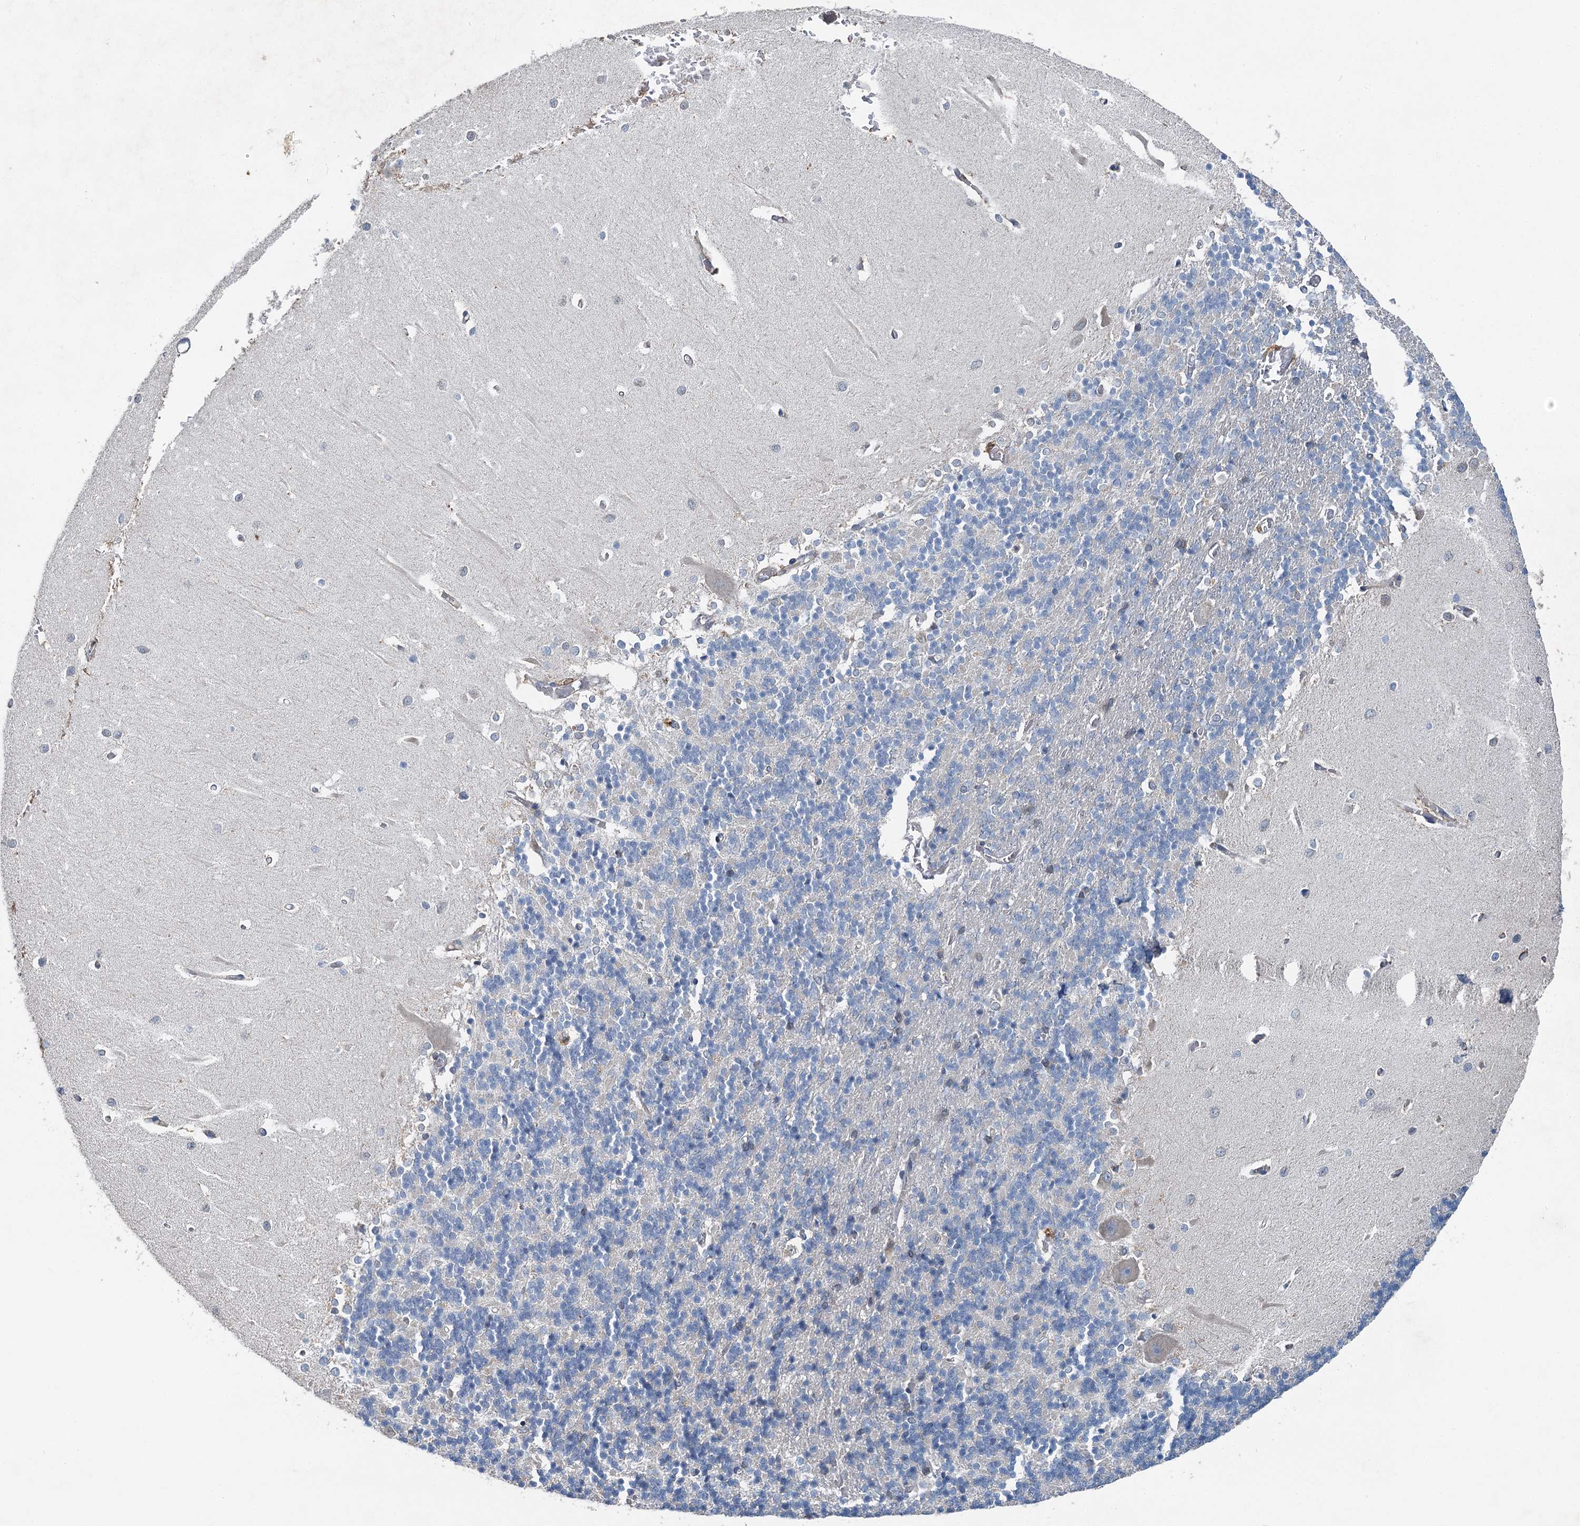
{"staining": {"intensity": "negative", "quantity": "none", "location": "none"}, "tissue": "cerebellum", "cell_type": "Cells in granular layer", "image_type": "normal", "snomed": [{"axis": "morphology", "description": "Normal tissue, NOS"}, {"axis": "topography", "description": "Cerebellum"}], "caption": "Immunohistochemical staining of unremarkable human cerebellum exhibits no significant expression in cells in granular layer. The staining is performed using DAB brown chromogen with nuclei counter-stained in using hematoxylin.", "gene": "C6orf120", "patient": {"sex": "male", "age": 37}}